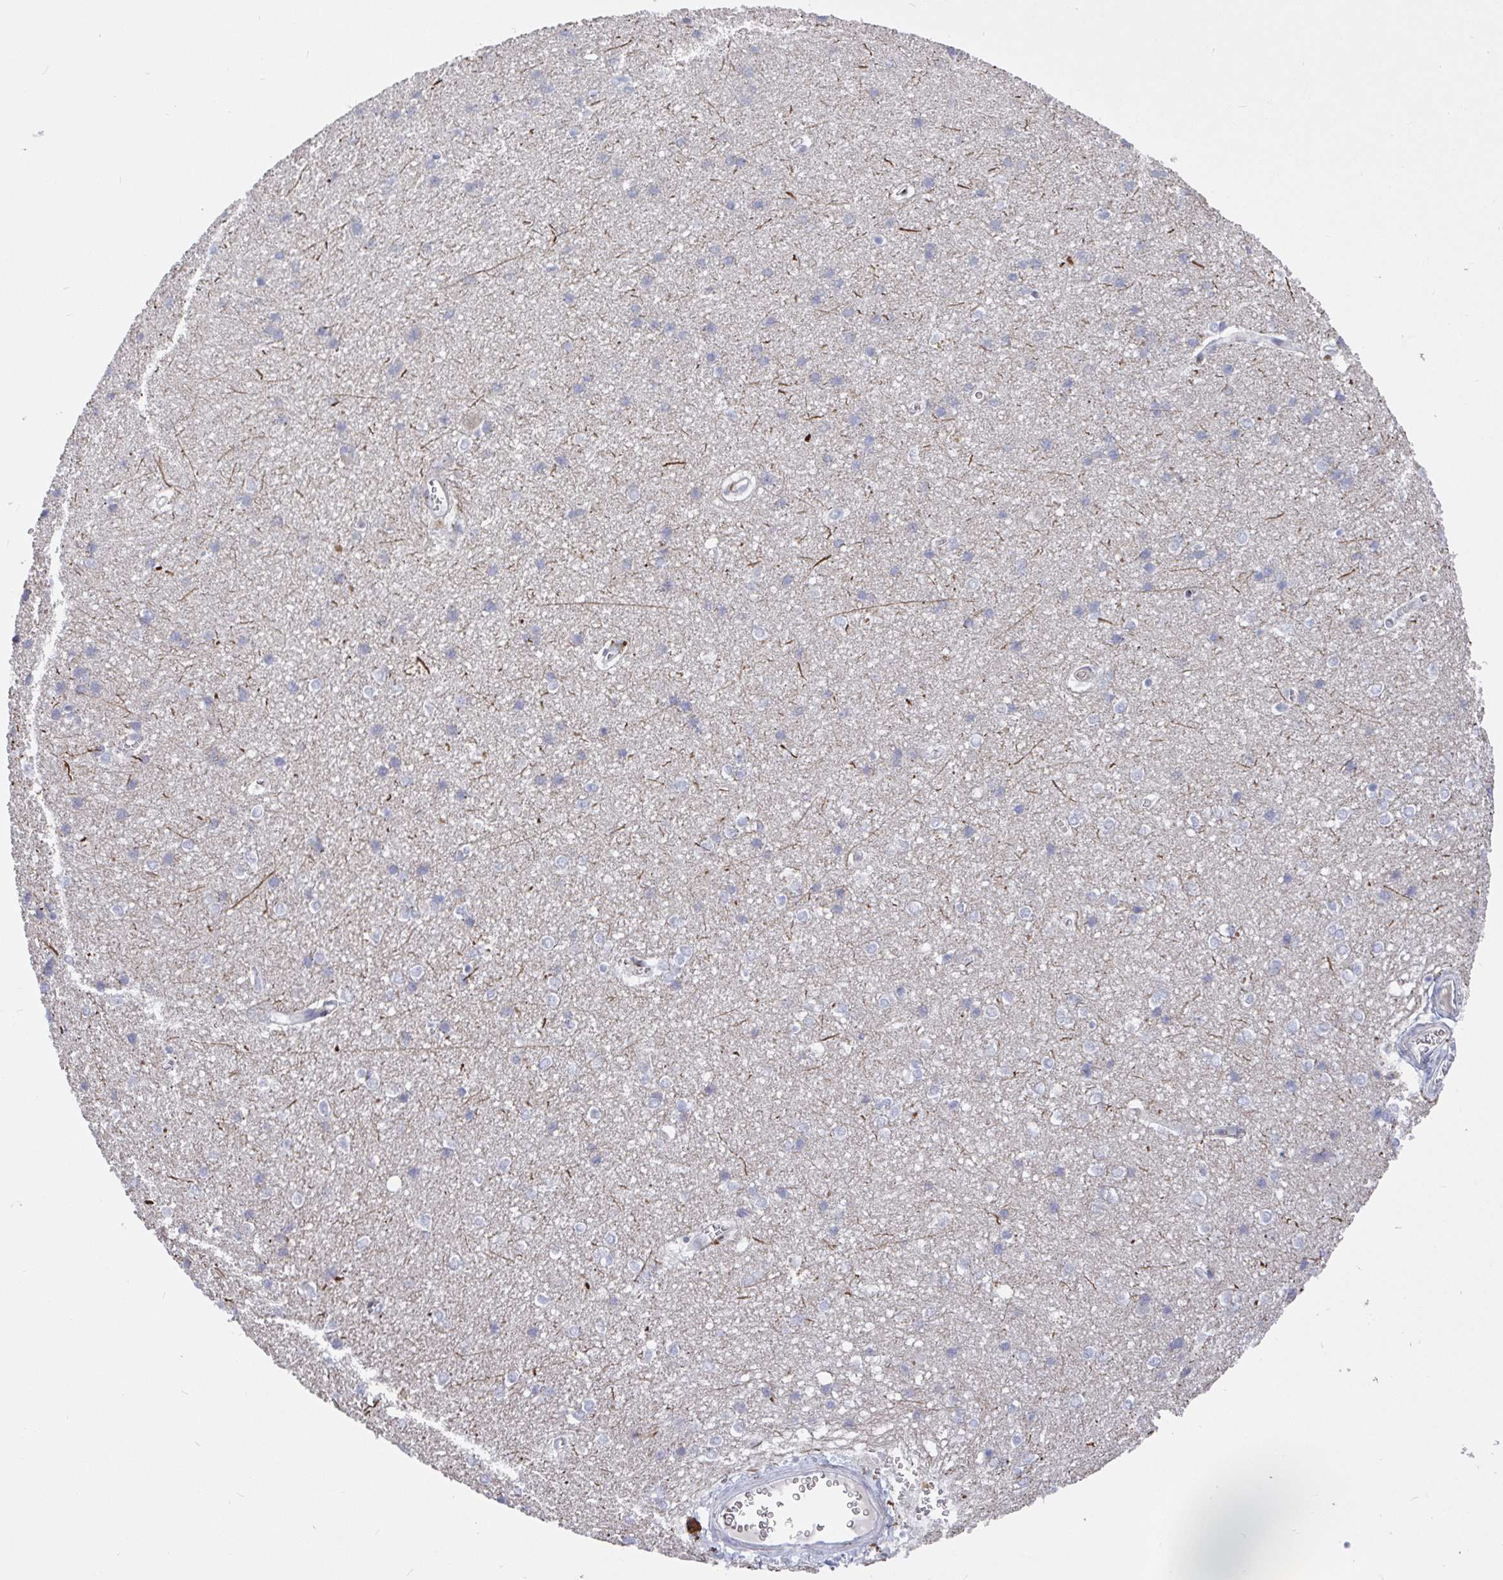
{"staining": {"intensity": "negative", "quantity": "none", "location": "none"}, "tissue": "cerebral cortex", "cell_type": "Endothelial cells", "image_type": "normal", "snomed": [{"axis": "morphology", "description": "Normal tissue, NOS"}, {"axis": "topography", "description": "Cerebral cortex"}], "caption": "Endothelial cells show no significant expression in unremarkable cerebral cortex.", "gene": "TAS2R39", "patient": {"sex": "male", "age": 37}}